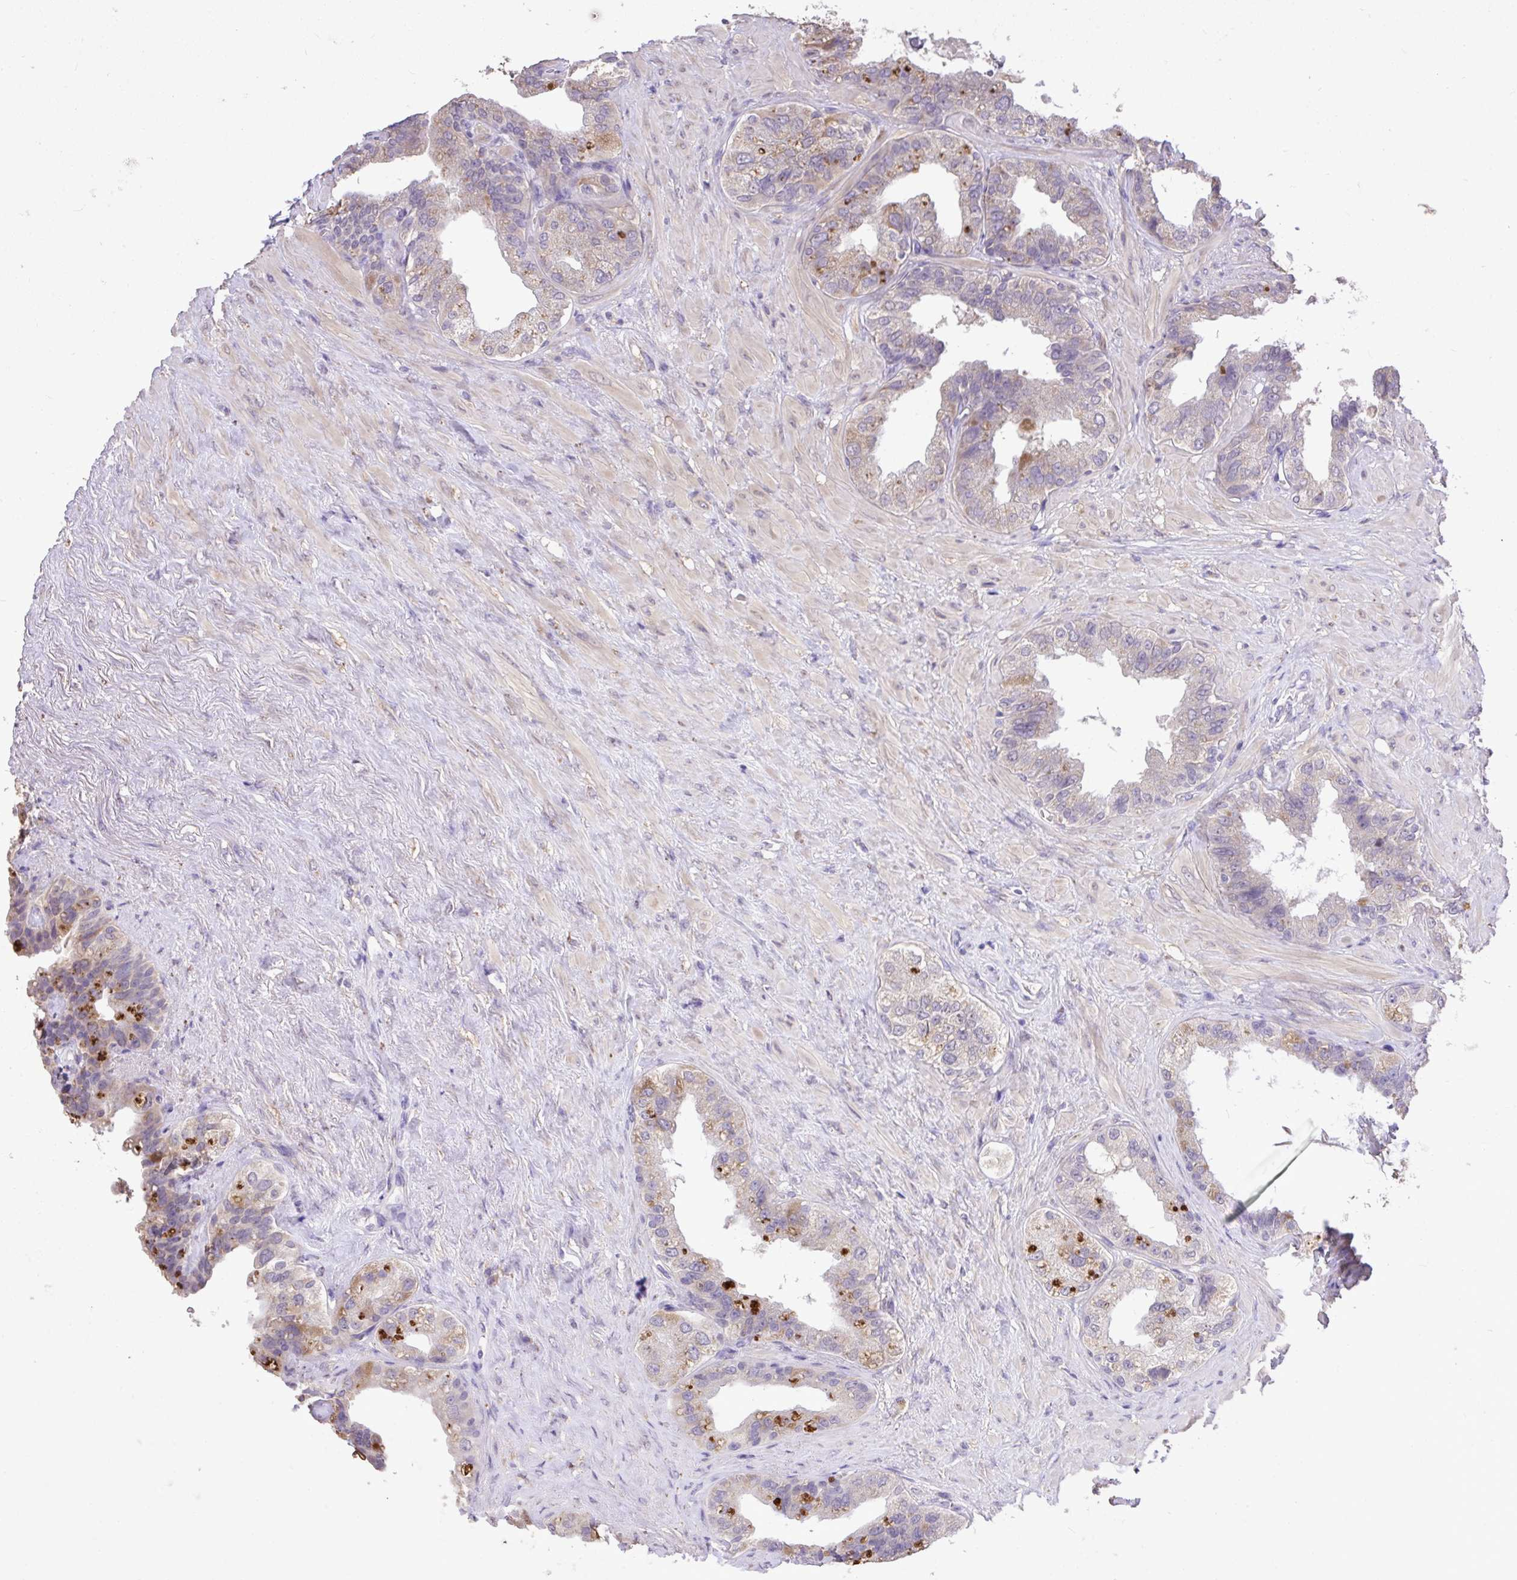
{"staining": {"intensity": "weak", "quantity": "25%-75%", "location": "cytoplasmic/membranous"}, "tissue": "seminal vesicle", "cell_type": "Glandular cells", "image_type": "normal", "snomed": [{"axis": "morphology", "description": "Normal tissue, NOS"}, {"axis": "topography", "description": "Seminal veicle"}, {"axis": "topography", "description": "Peripheral nerve tissue"}], "caption": "Immunohistochemistry of normal human seminal vesicle shows low levels of weak cytoplasmic/membranous staining in approximately 25%-75% of glandular cells.", "gene": "MPC2", "patient": {"sex": "male", "age": 76}}